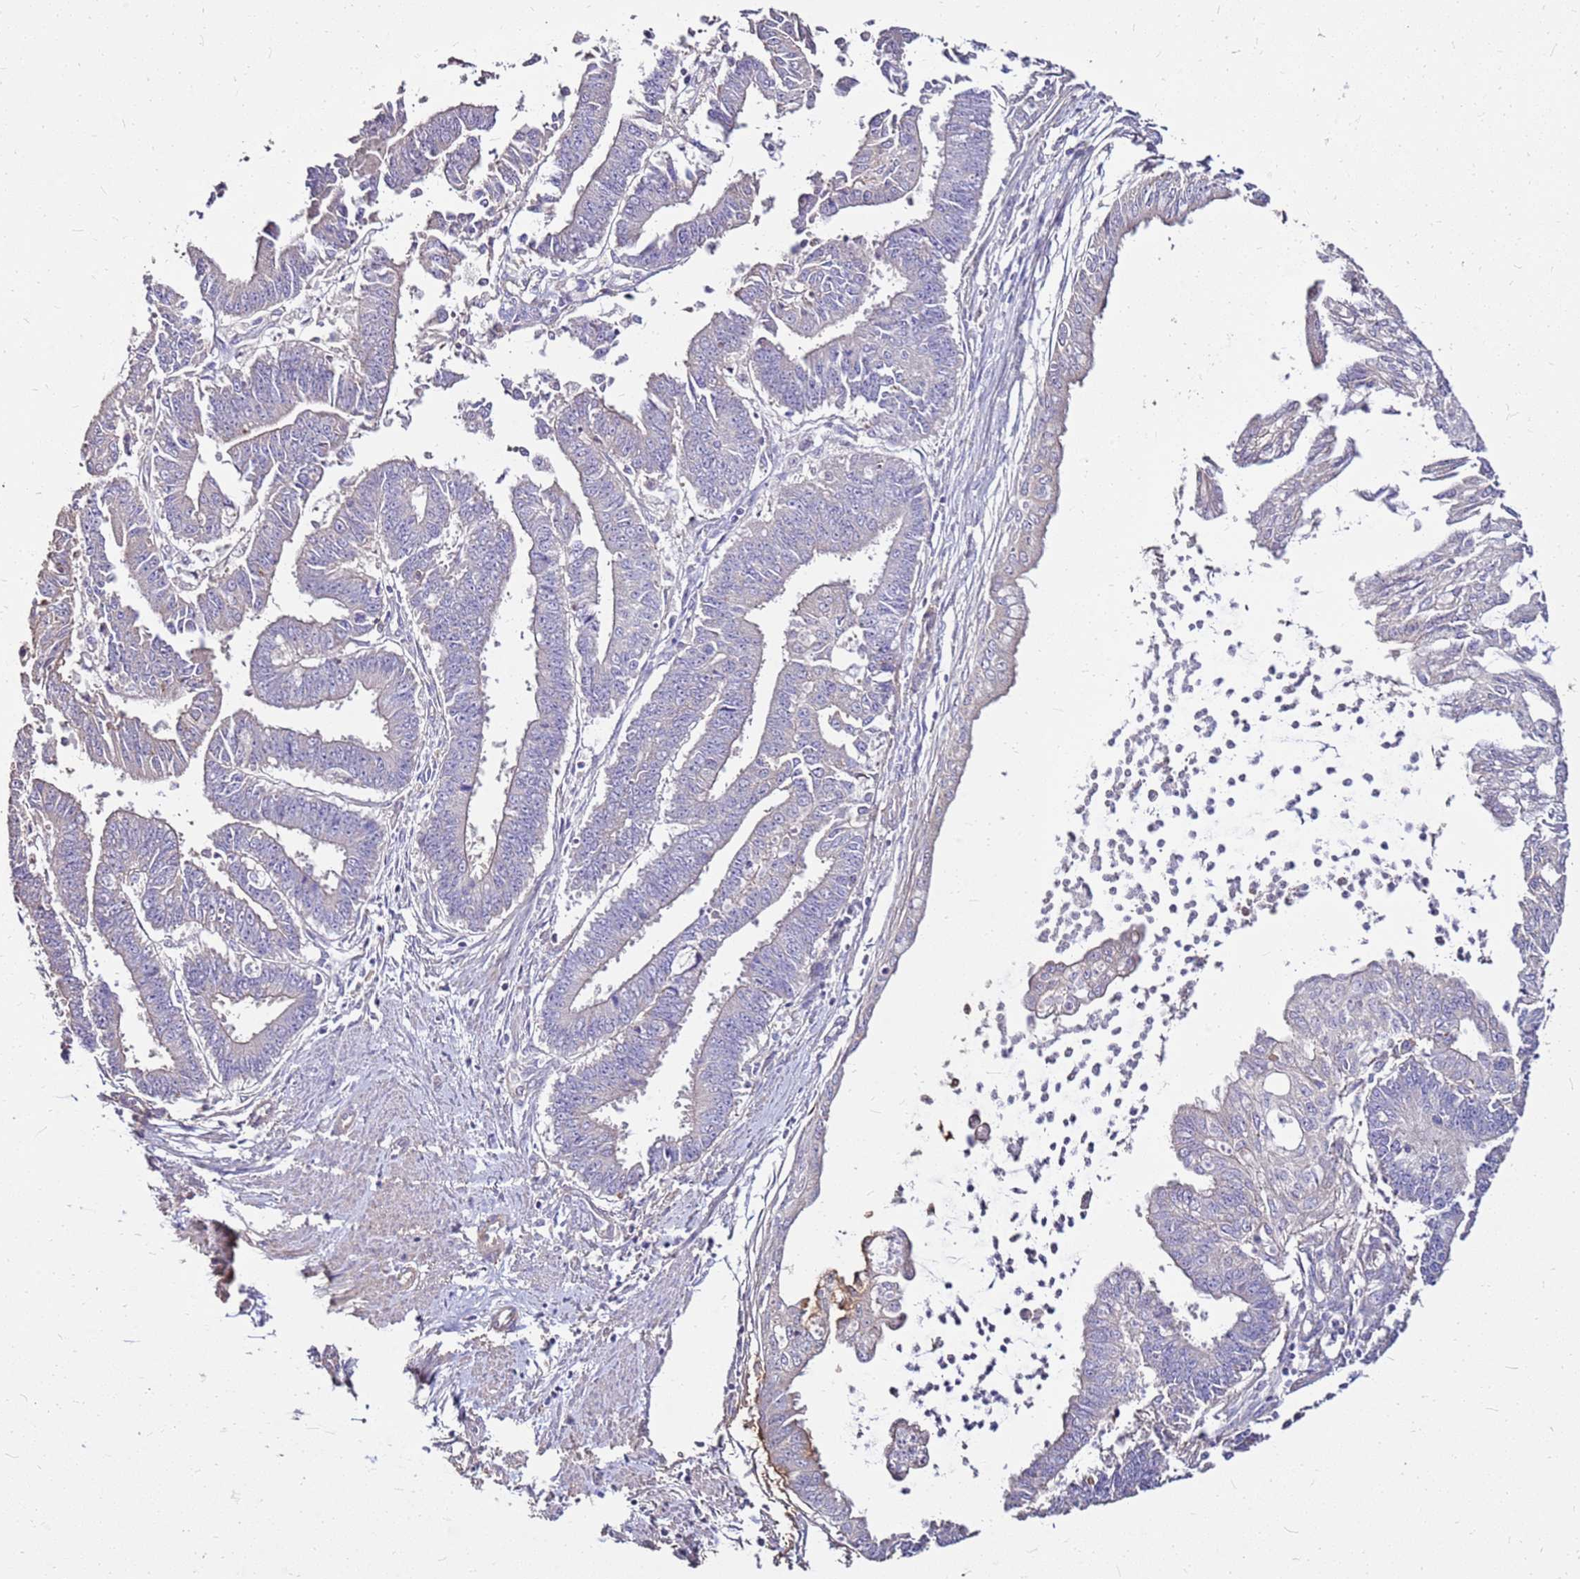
{"staining": {"intensity": "negative", "quantity": "none", "location": "none"}, "tissue": "endometrial cancer", "cell_type": "Tumor cells", "image_type": "cancer", "snomed": [{"axis": "morphology", "description": "Adenocarcinoma, NOS"}, {"axis": "topography", "description": "Endometrium"}], "caption": "A photomicrograph of human endometrial cancer (adenocarcinoma) is negative for staining in tumor cells.", "gene": "EXD3", "patient": {"sex": "female", "age": 73}}